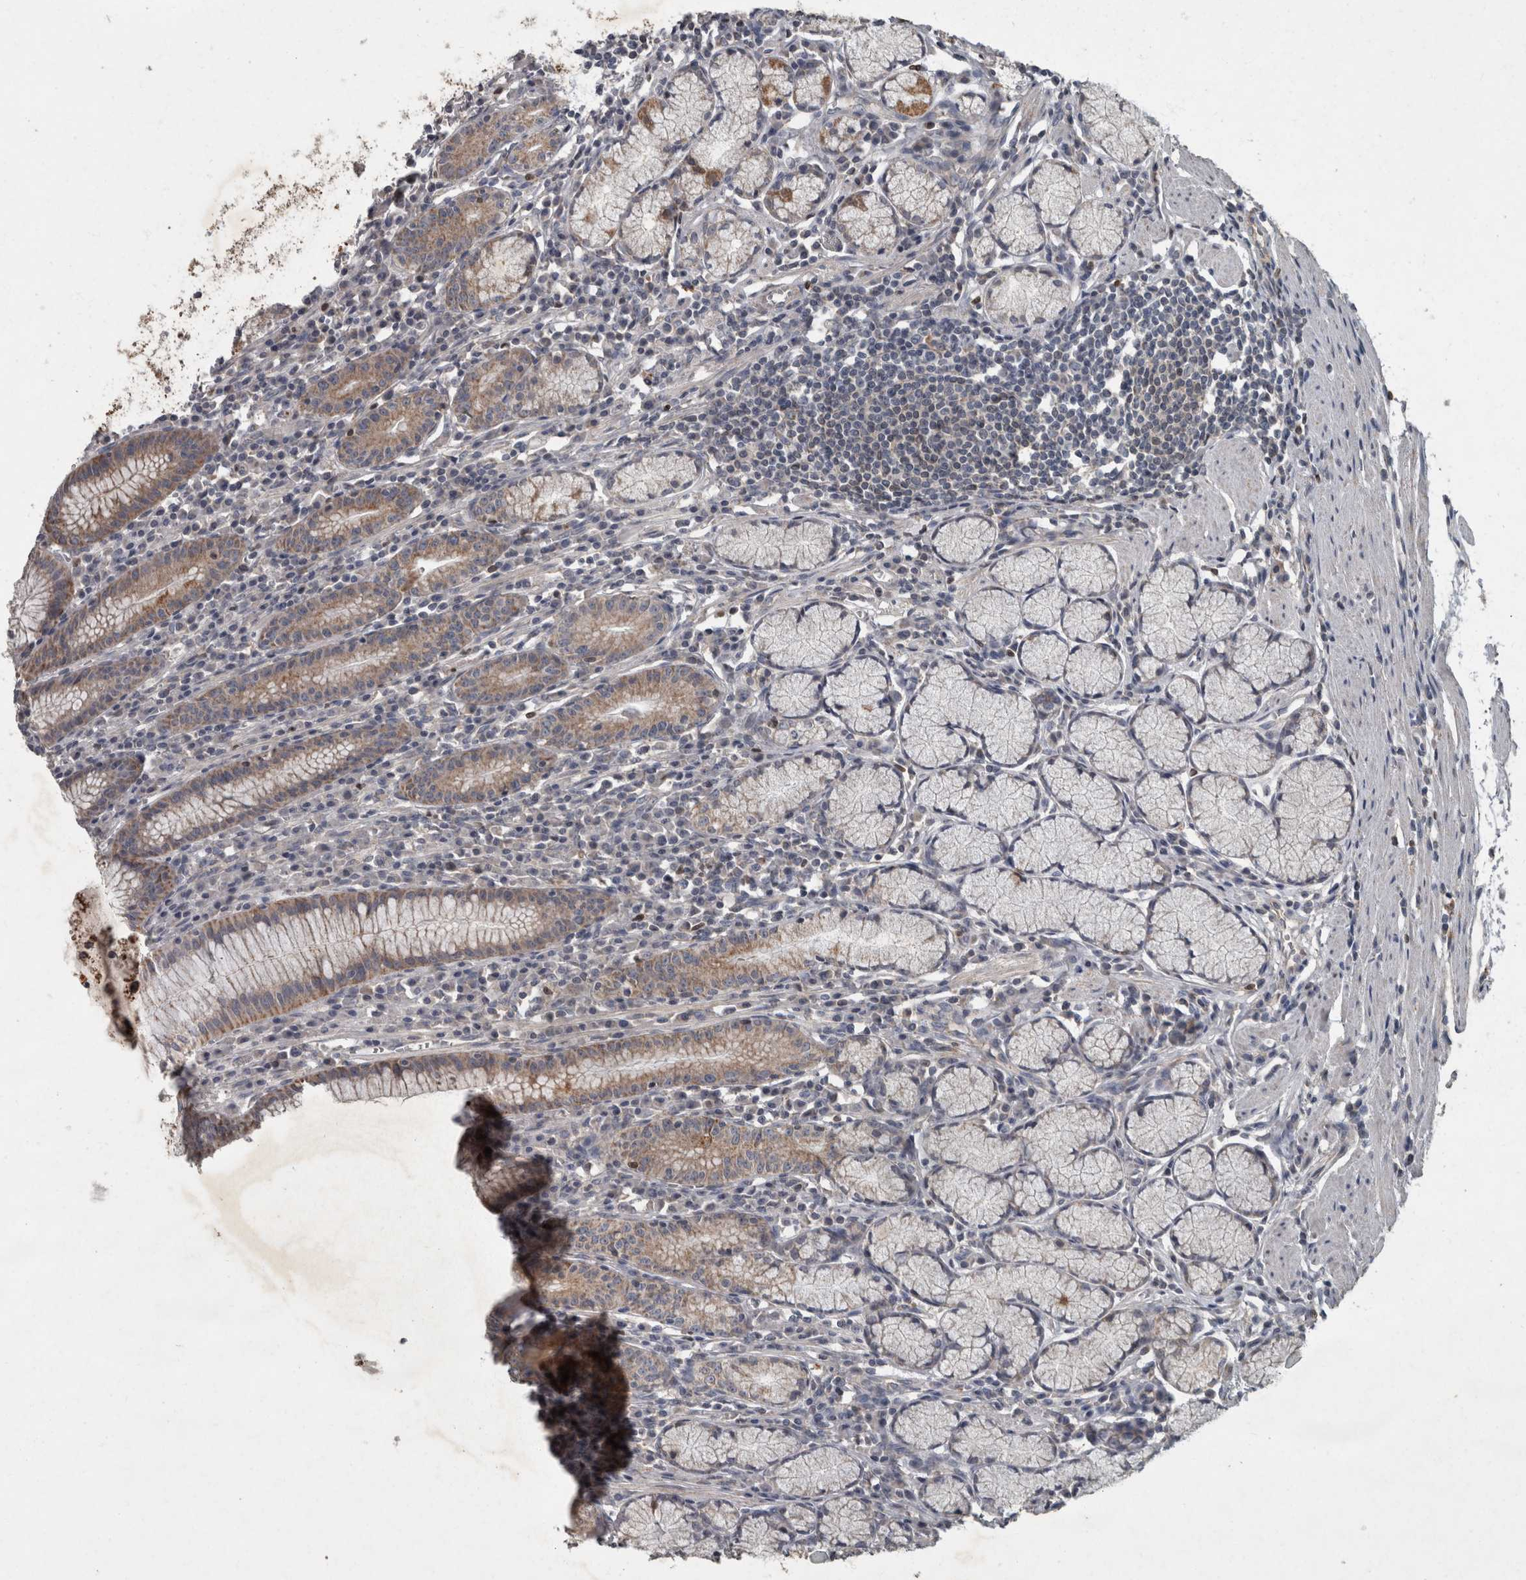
{"staining": {"intensity": "moderate", "quantity": ">75%", "location": "cytoplasmic/membranous"}, "tissue": "stomach", "cell_type": "Glandular cells", "image_type": "normal", "snomed": [{"axis": "morphology", "description": "Normal tissue, NOS"}, {"axis": "topography", "description": "Stomach"}], "caption": "Human stomach stained with a brown dye shows moderate cytoplasmic/membranous positive positivity in approximately >75% of glandular cells.", "gene": "PPP1R3C", "patient": {"sex": "male", "age": 55}}